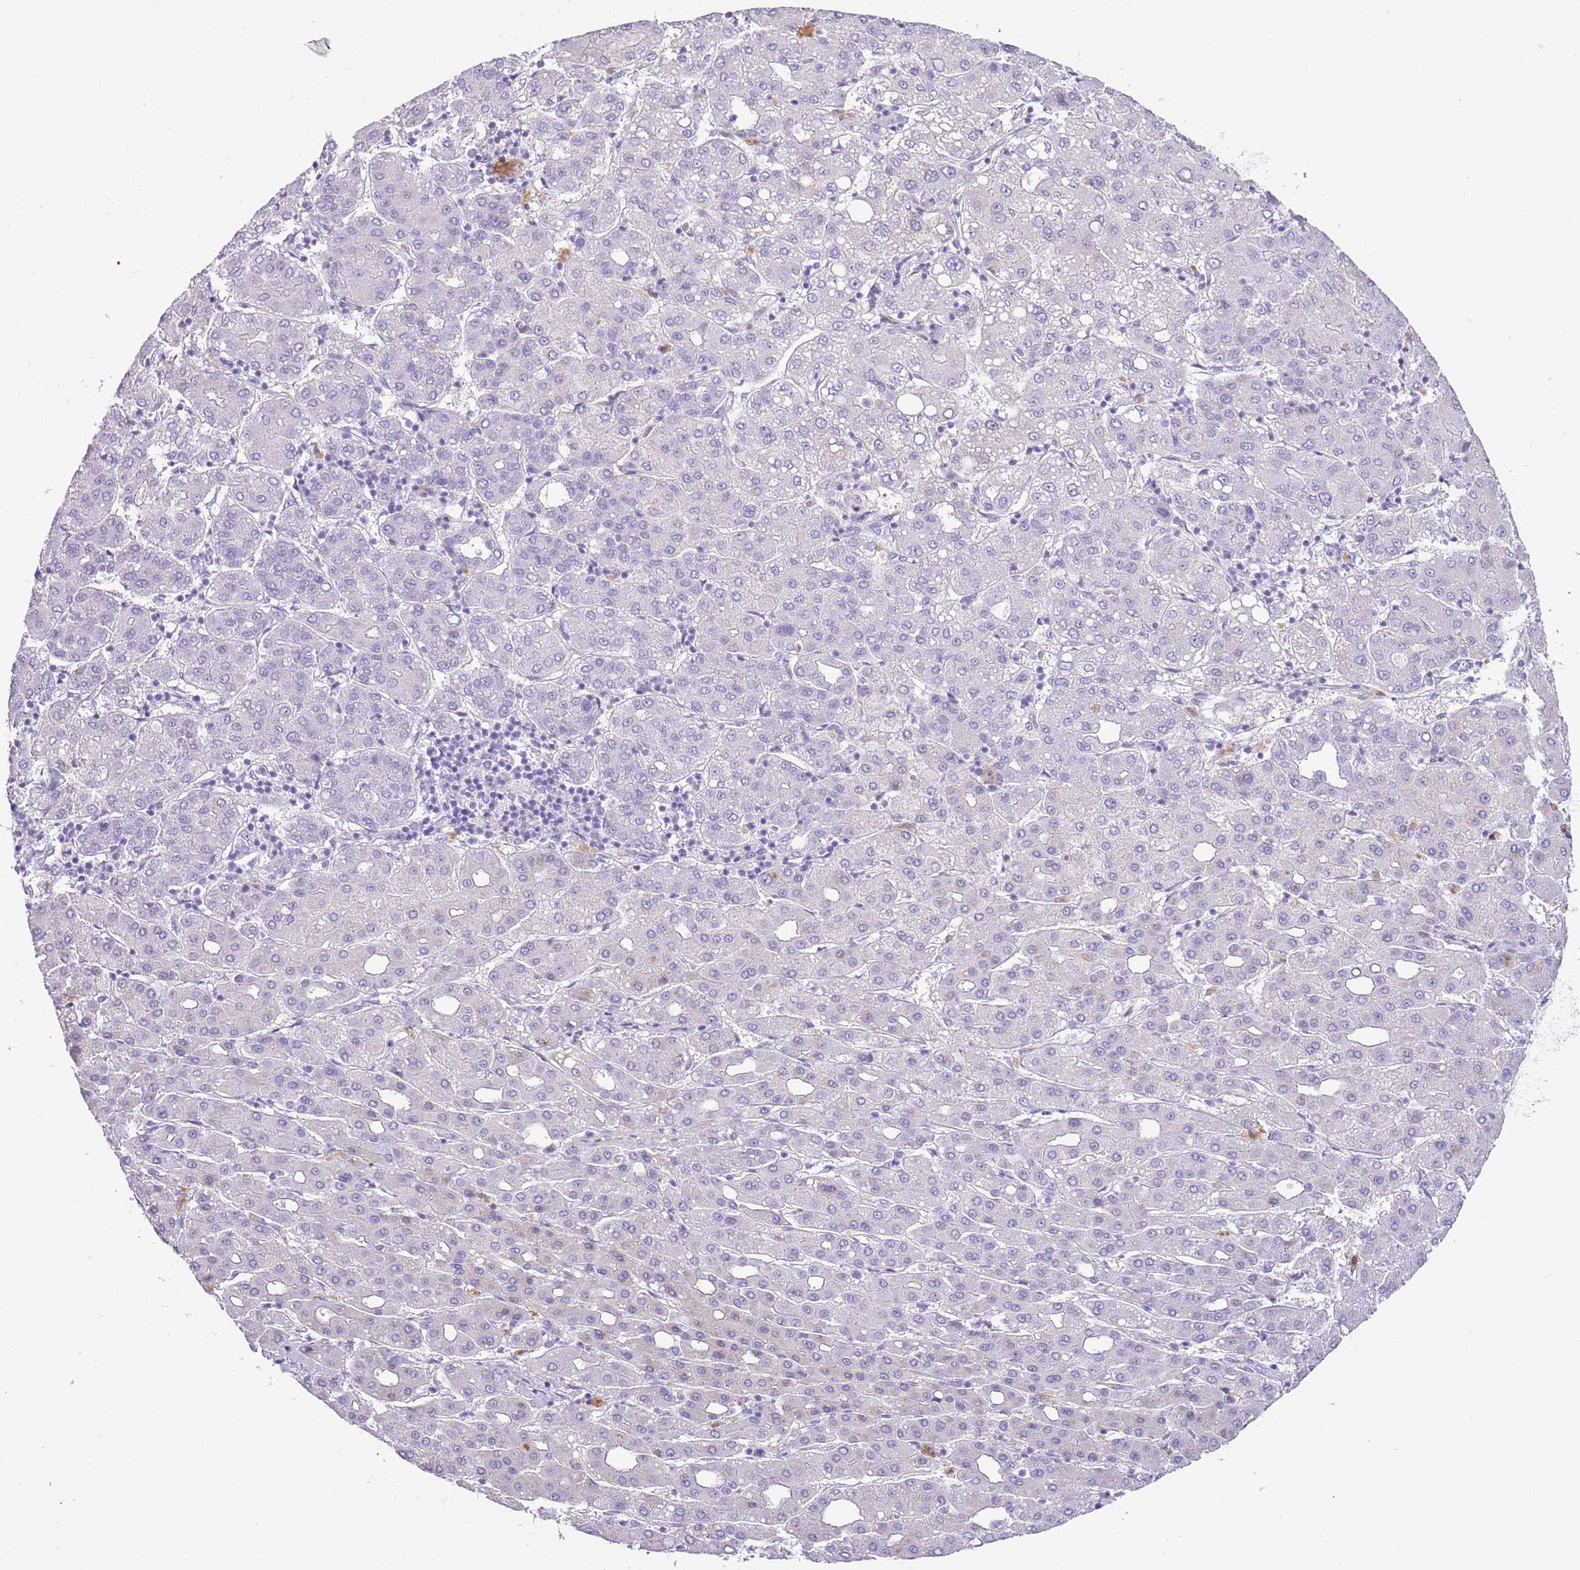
{"staining": {"intensity": "negative", "quantity": "none", "location": "none"}, "tissue": "liver cancer", "cell_type": "Tumor cells", "image_type": "cancer", "snomed": [{"axis": "morphology", "description": "Carcinoma, Hepatocellular, NOS"}, {"axis": "topography", "description": "Liver"}], "caption": "Protein analysis of liver cancer (hepatocellular carcinoma) displays no significant expression in tumor cells. (DAB immunohistochemistry (IHC) visualized using brightfield microscopy, high magnification).", "gene": "TOX2", "patient": {"sex": "male", "age": 65}}